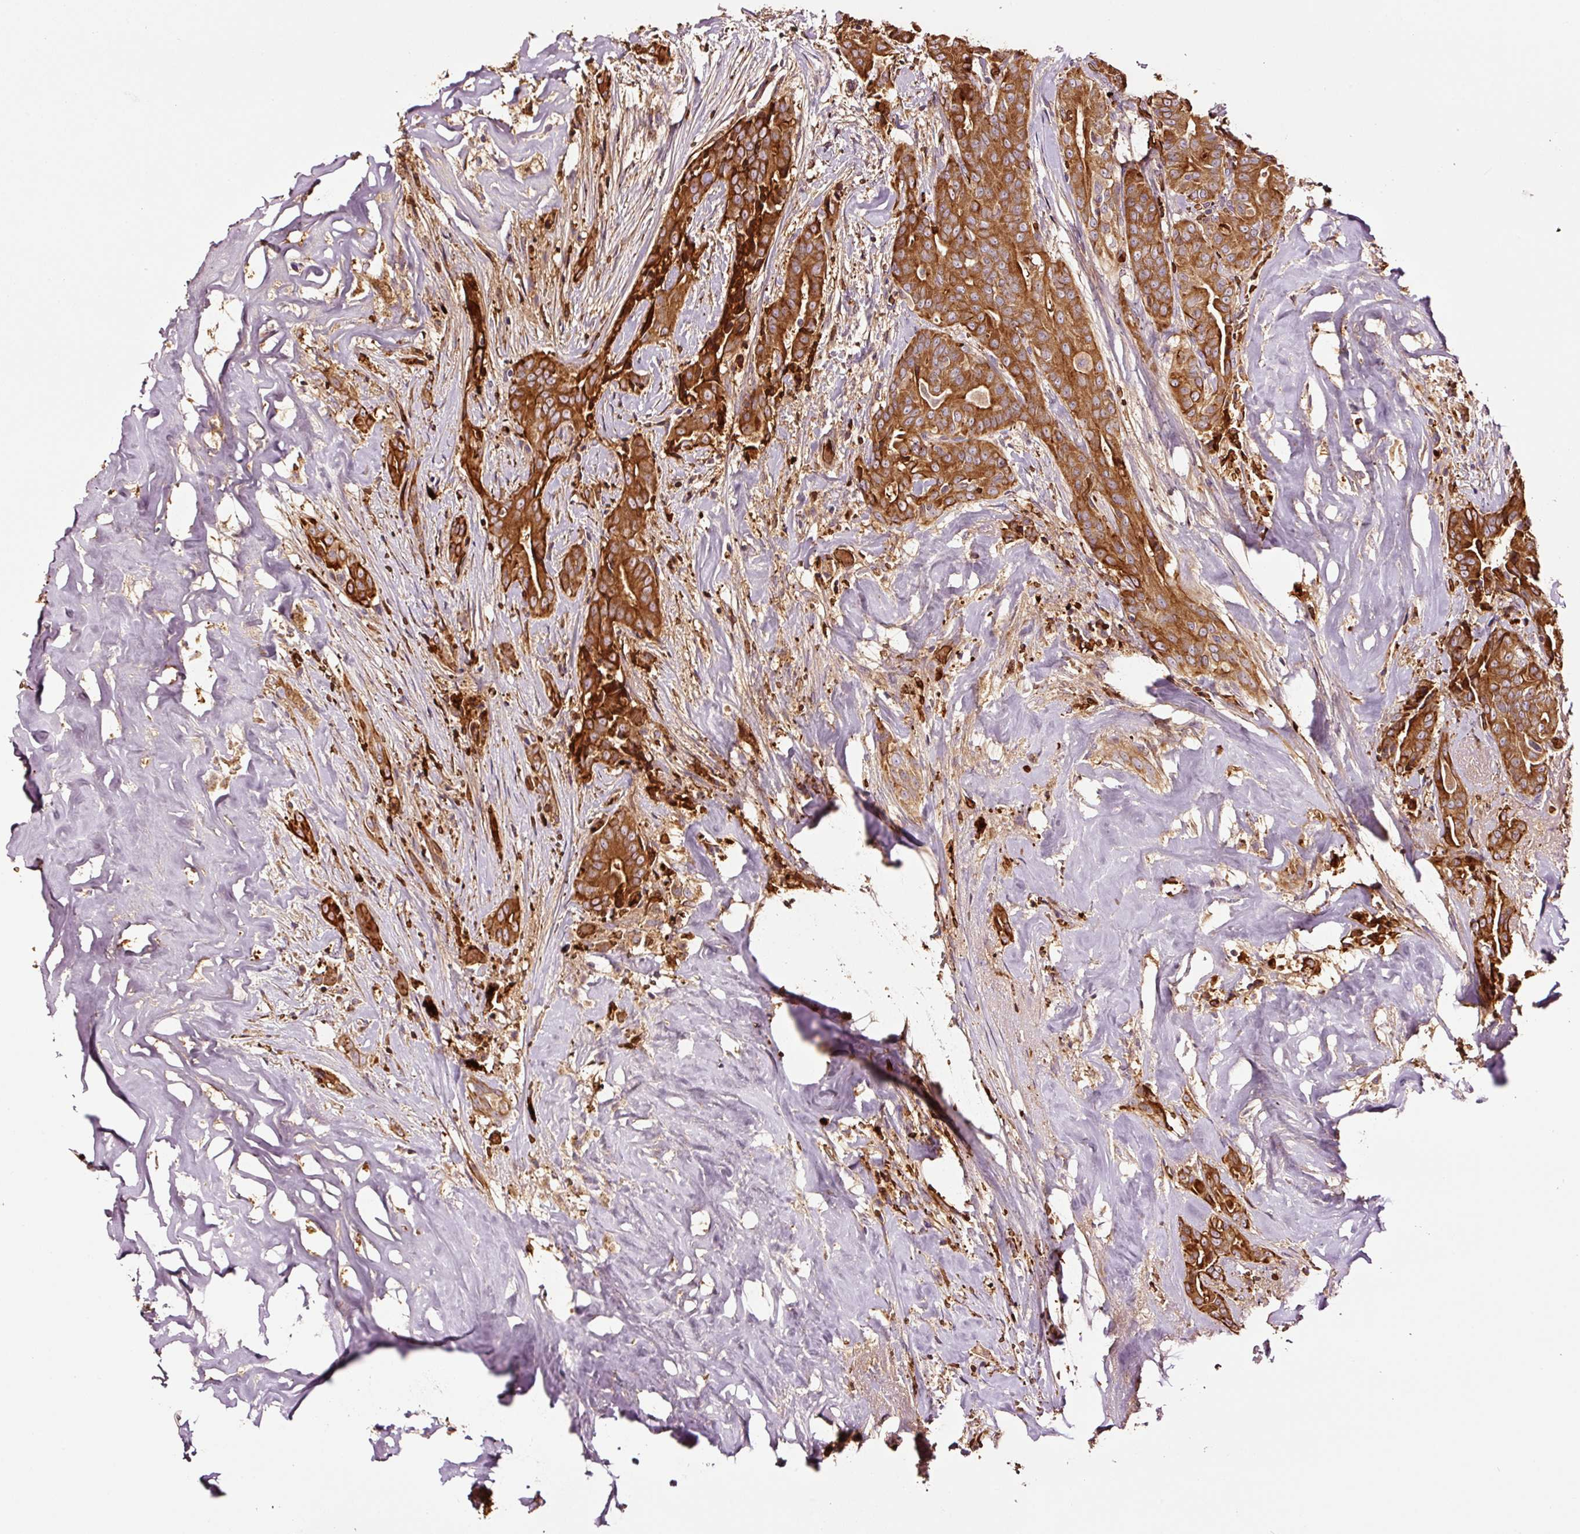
{"staining": {"intensity": "strong", "quantity": ">75%", "location": "cytoplasmic/membranous"}, "tissue": "thyroid cancer", "cell_type": "Tumor cells", "image_type": "cancer", "snomed": [{"axis": "morphology", "description": "Papillary adenocarcinoma, NOS"}, {"axis": "topography", "description": "Thyroid gland"}], "caption": "Papillary adenocarcinoma (thyroid) was stained to show a protein in brown. There is high levels of strong cytoplasmic/membranous expression in about >75% of tumor cells.", "gene": "PGLYRP2", "patient": {"sex": "male", "age": 61}}